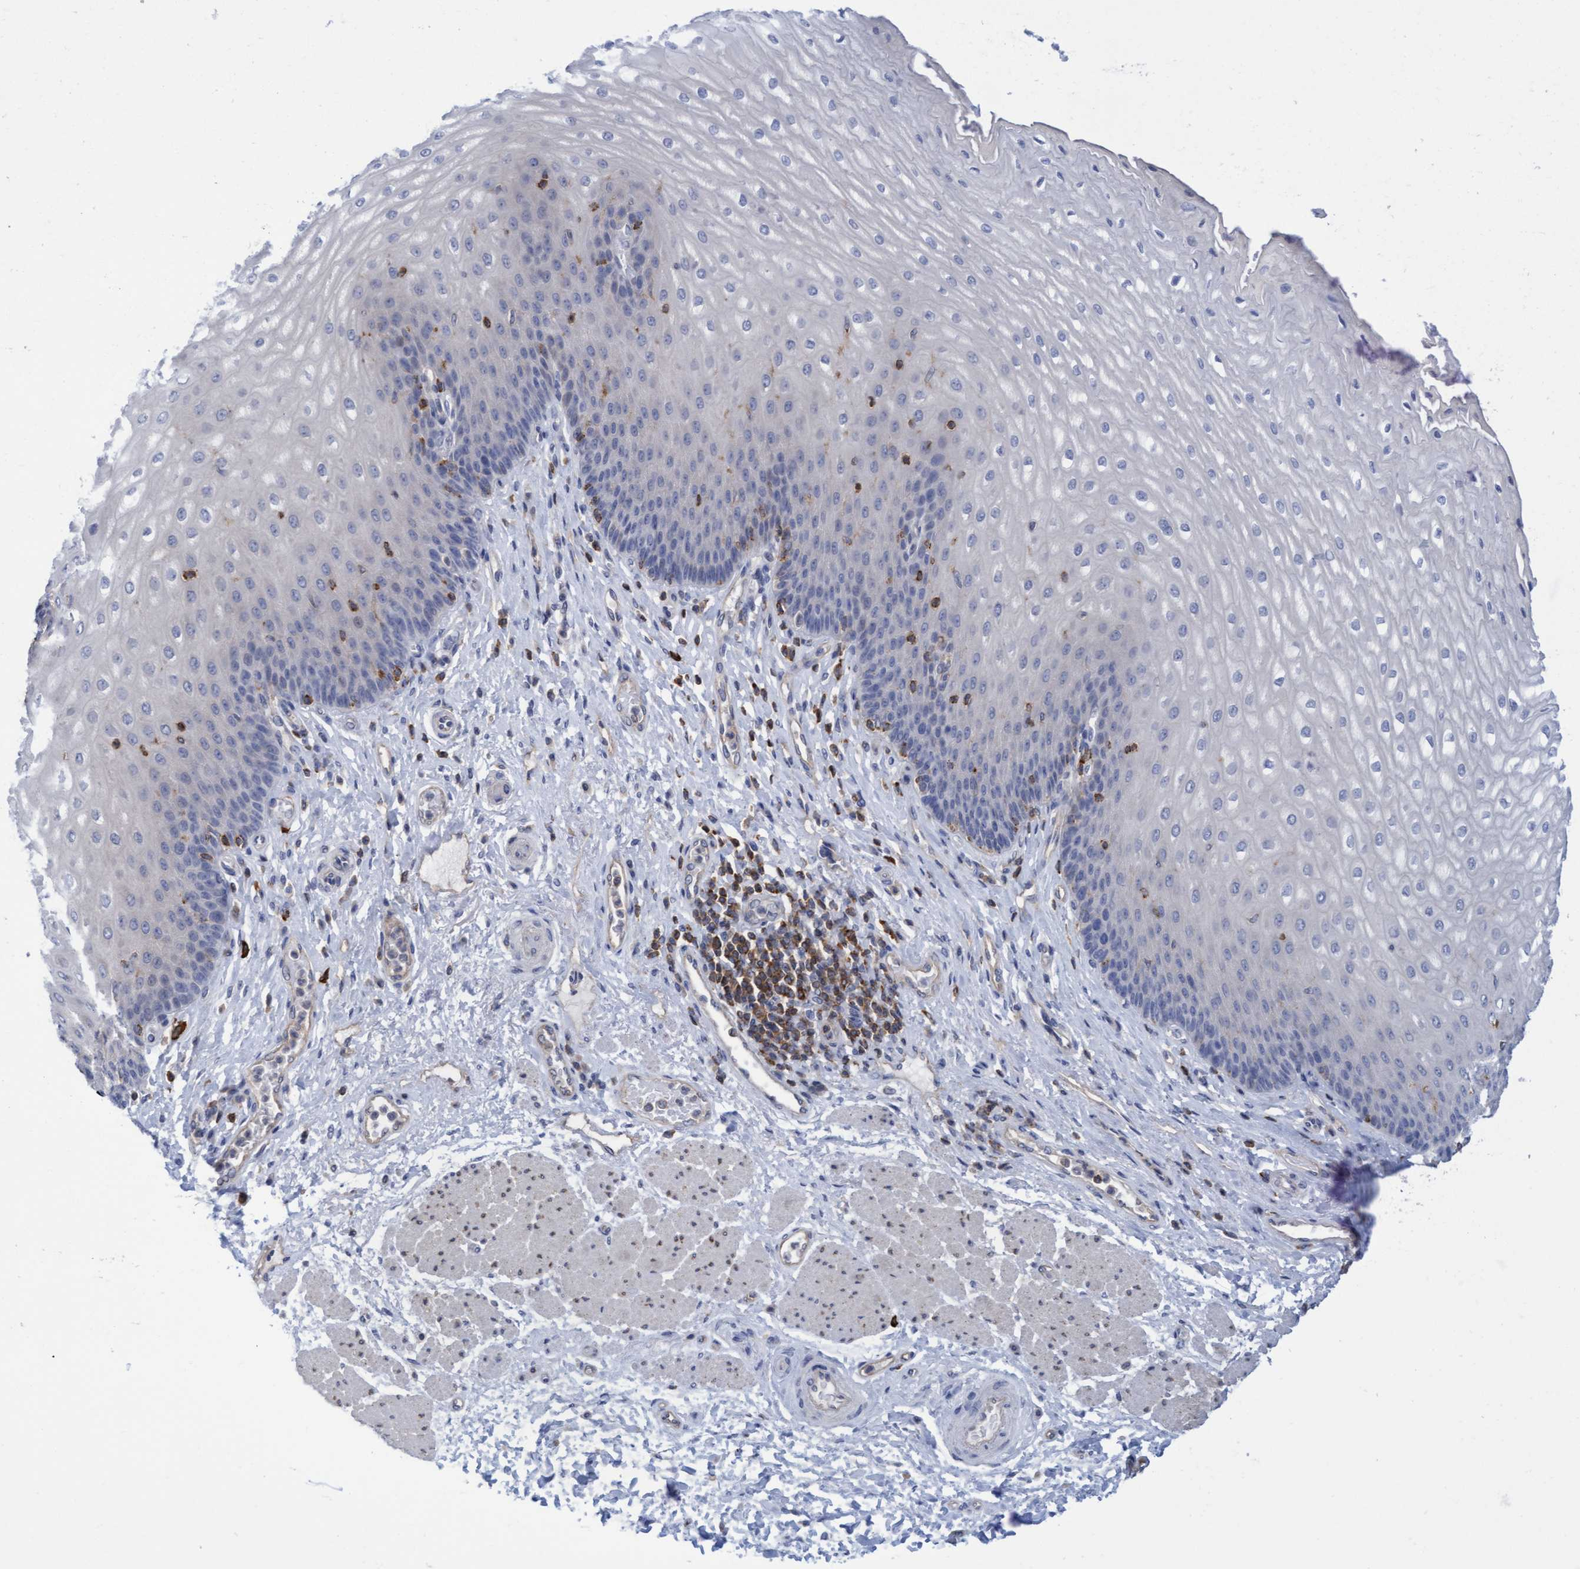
{"staining": {"intensity": "negative", "quantity": "none", "location": "none"}, "tissue": "esophagus", "cell_type": "Squamous epithelial cells", "image_type": "normal", "snomed": [{"axis": "morphology", "description": "Normal tissue, NOS"}, {"axis": "topography", "description": "Esophagus"}], "caption": "Immunohistochemical staining of normal esophagus demonstrates no significant expression in squamous epithelial cells. (Immunohistochemistry, brightfield microscopy, high magnification).", "gene": "FNBP1", "patient": {"sex": "male", "age": 54}}